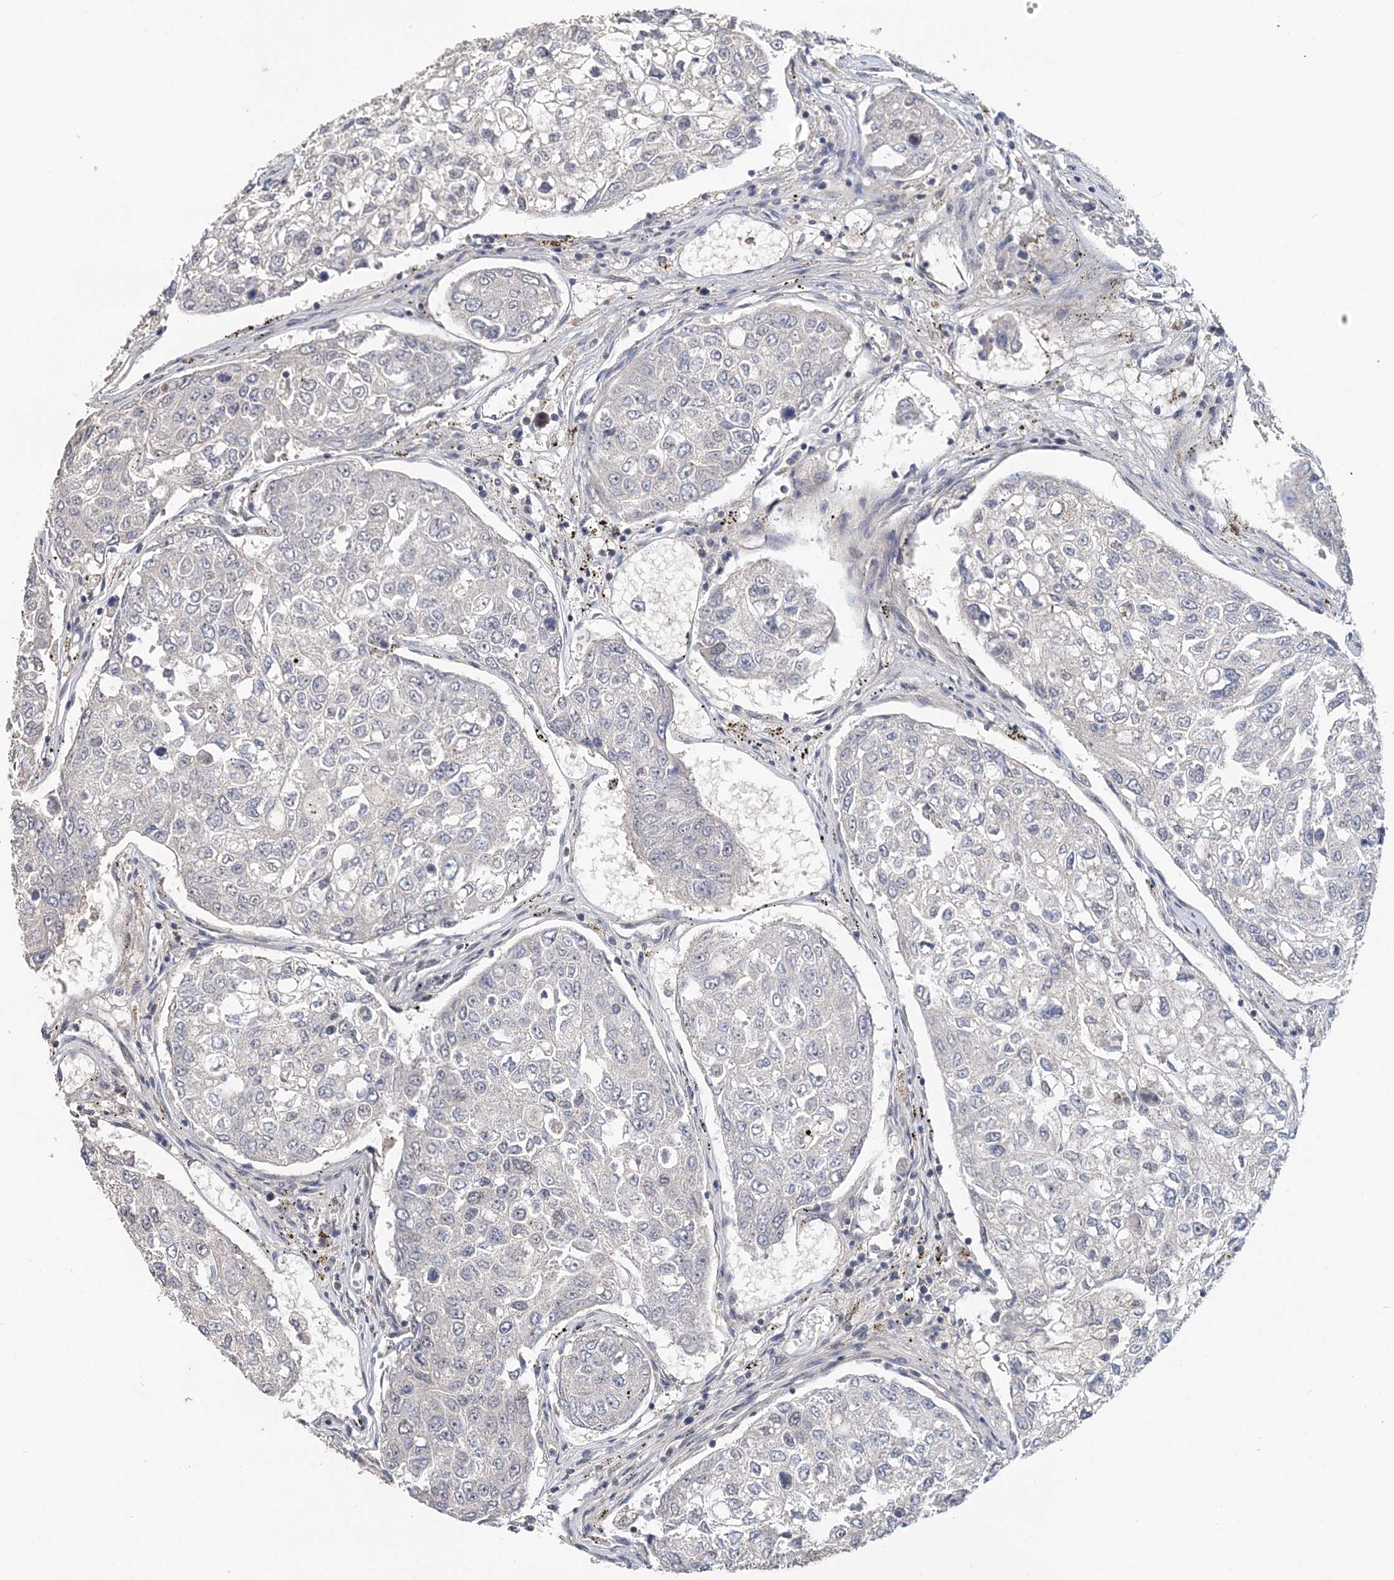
{"staining": {"intensity": "negative", "quantity": "none", "location": "none"}, "tissue": "urothelial cancer", "cell_type": "Tumor cells", "image_type": "cancer", "snomed": [{"axis": "morphology", "description": "Urothelial carcinoma, High grade"}, {"axis": "topography", "description": "Lymph node"}, {"axis": "topography", "description": "Urinary bladder"}], "caption": "Protein analysis of urothelial cancer exhibits no significant staining in tumor cells. The staining is performed using DAB (3,3'-diaminobenzidine) brown chromogen with nuclei counter-stained in using hematoxylin.", "gene": "TSHZ2", "patient": {"sex": "male", "age": 51}}